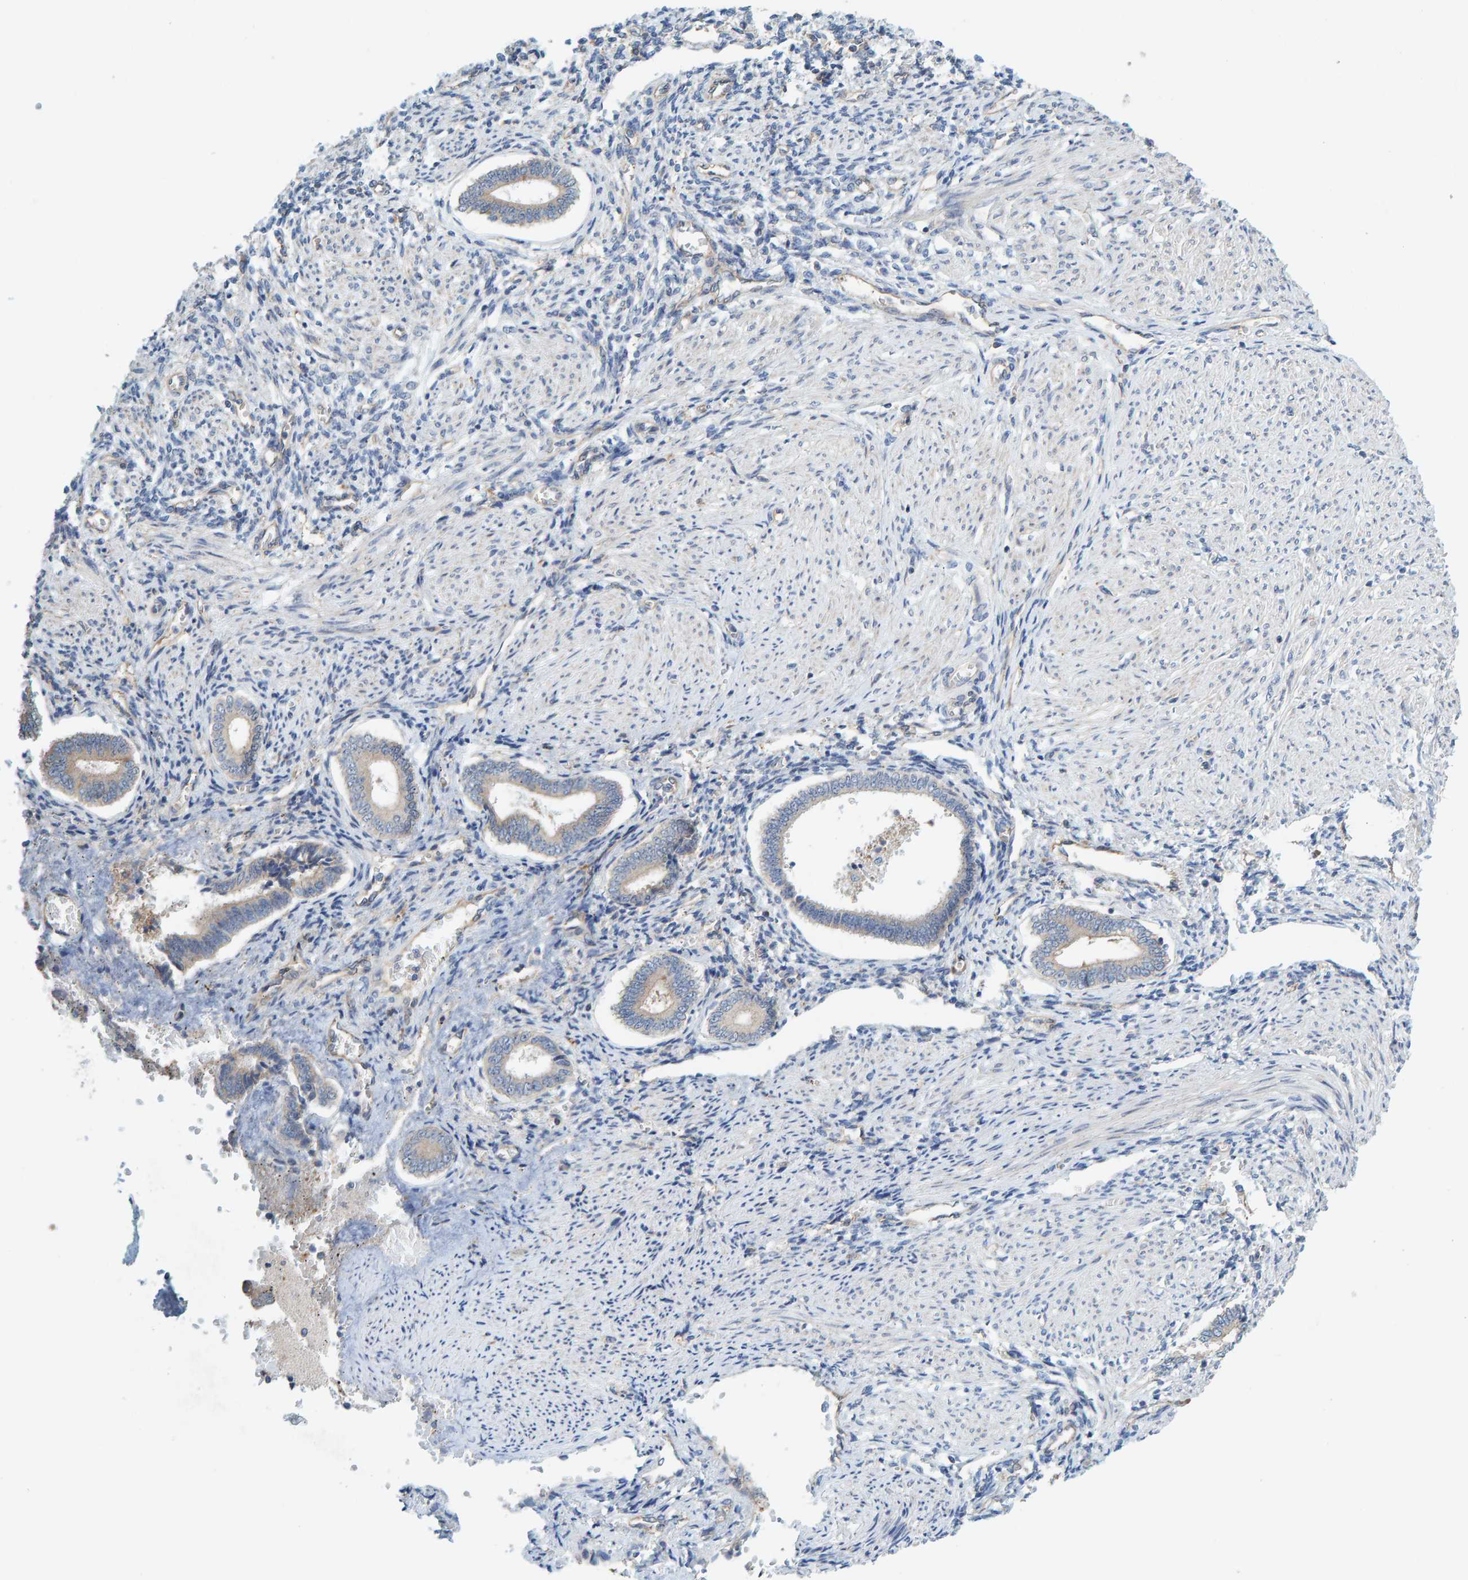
{"staining": {"intensity": "moderate", "quantity": "<25%", "location": "cytoplasmic/membranous"}, "tissue": "endometrium", "cell_type": "Cells in endometrial stroma", "image_type": "normal", "snomed": [{"axis": "morphology", "description": "Normal tissue, NOS"}, {"axis": "topography", "description": "Endometrium"}], "caption": "Protein staining of normal endometrium demonstrates moderate cytoplasmic/membranous expression in about <25% of cells in endometrial stroma.", "gene": "PRKD2", "patient": {"sex": "female", "age": 42}}